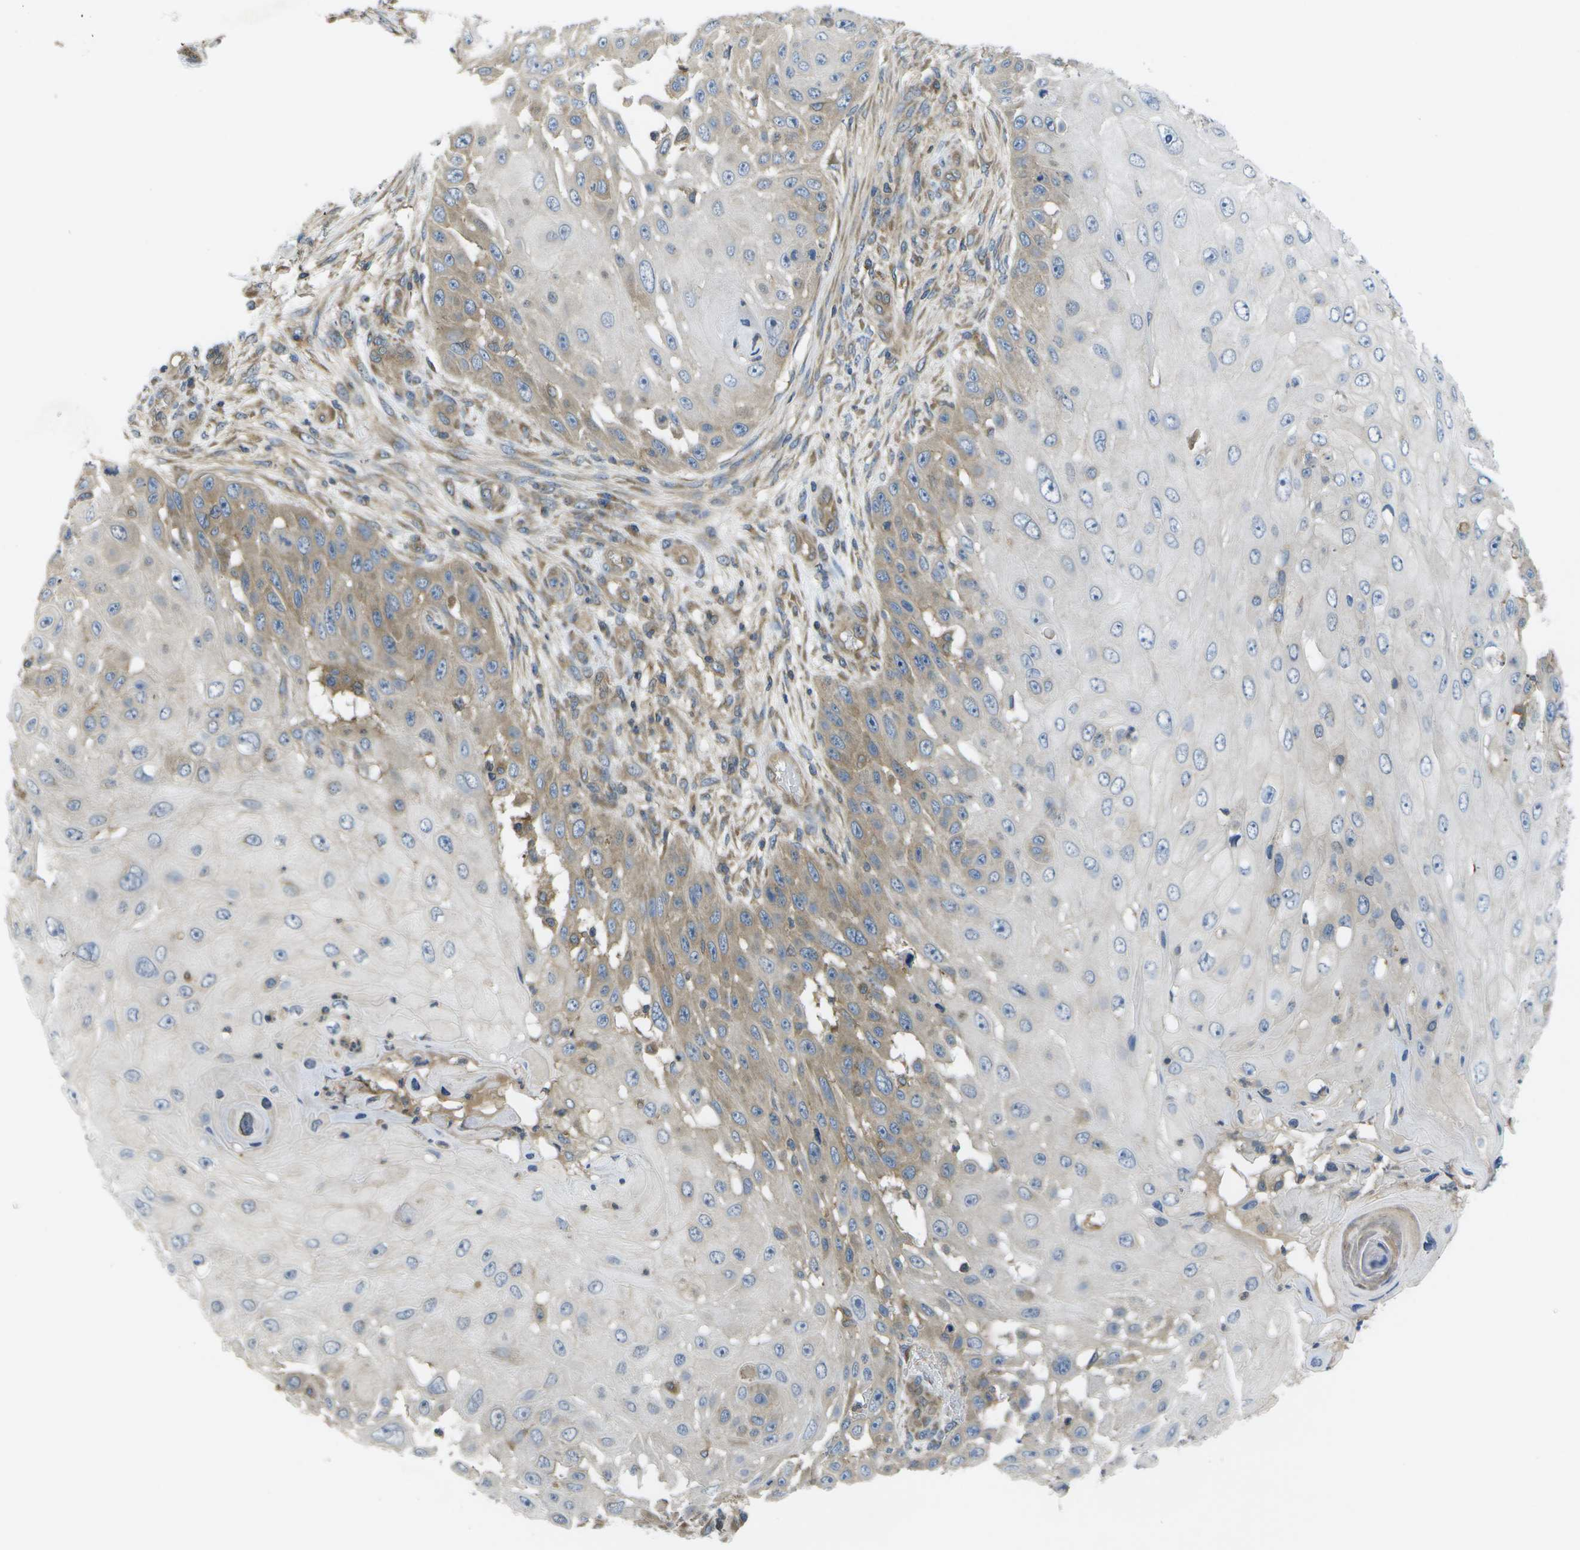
{"staining": {"intensity": "weak", "quantity": "25%-75%", "location": "cytoplasmic/membranous"}, "tissue": "skin cancer", "cell_type": "Tumor cells", "image_type": "cancer", "snomed": [{"axis": "morphology", "description": "Squamous cell carcinoma, NOS"}, {"axis": "topography", "description": "Skin"}], "caption": "Weak cytoplasmic/membranous positivity is seen in about 25%-75% of tumor cells in skin cancer.", "gene": "DPM3", "patient": {"sex": "female", "age": 44}}